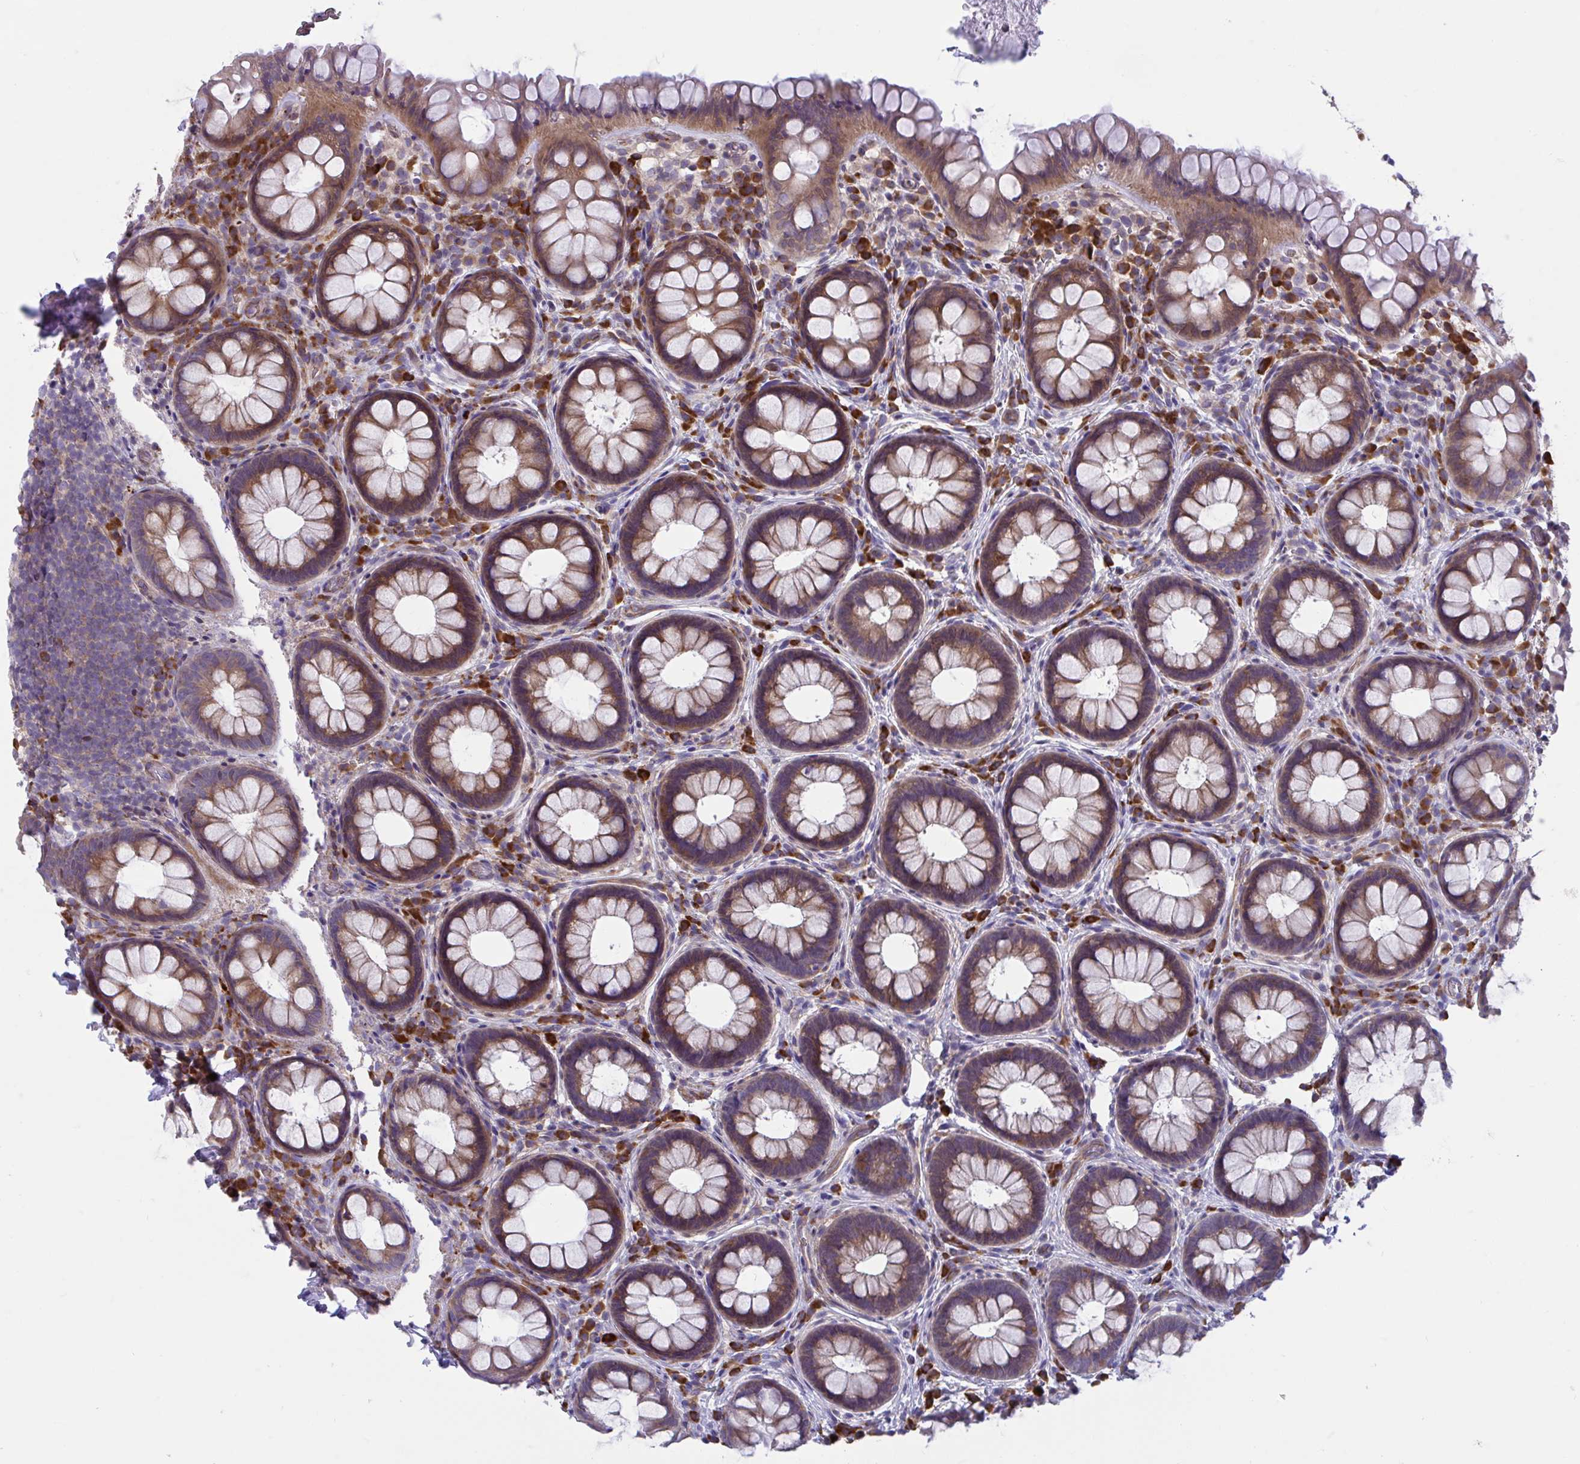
{"staining": {"intensity": "moderate", "quantity": ">75%", "location": "cytoplasmic/membranous"}, "tissue": "rectum", "cell_type": "Glandular cells", "image_type": "normal", "snomed": [{"axis": "morphology", "description": "Normal tissue, NOS"}, {"axis": "topography", "description": "Rectum"}], "caption": "The image displays immunohistochemical staining of normal rectum. There is moderate cytoplasmic/membranous positivity is appreciated in about >75% of glandular cells.", "gene": "WBP1", "patient": {"sex": "female", "age": 69}}